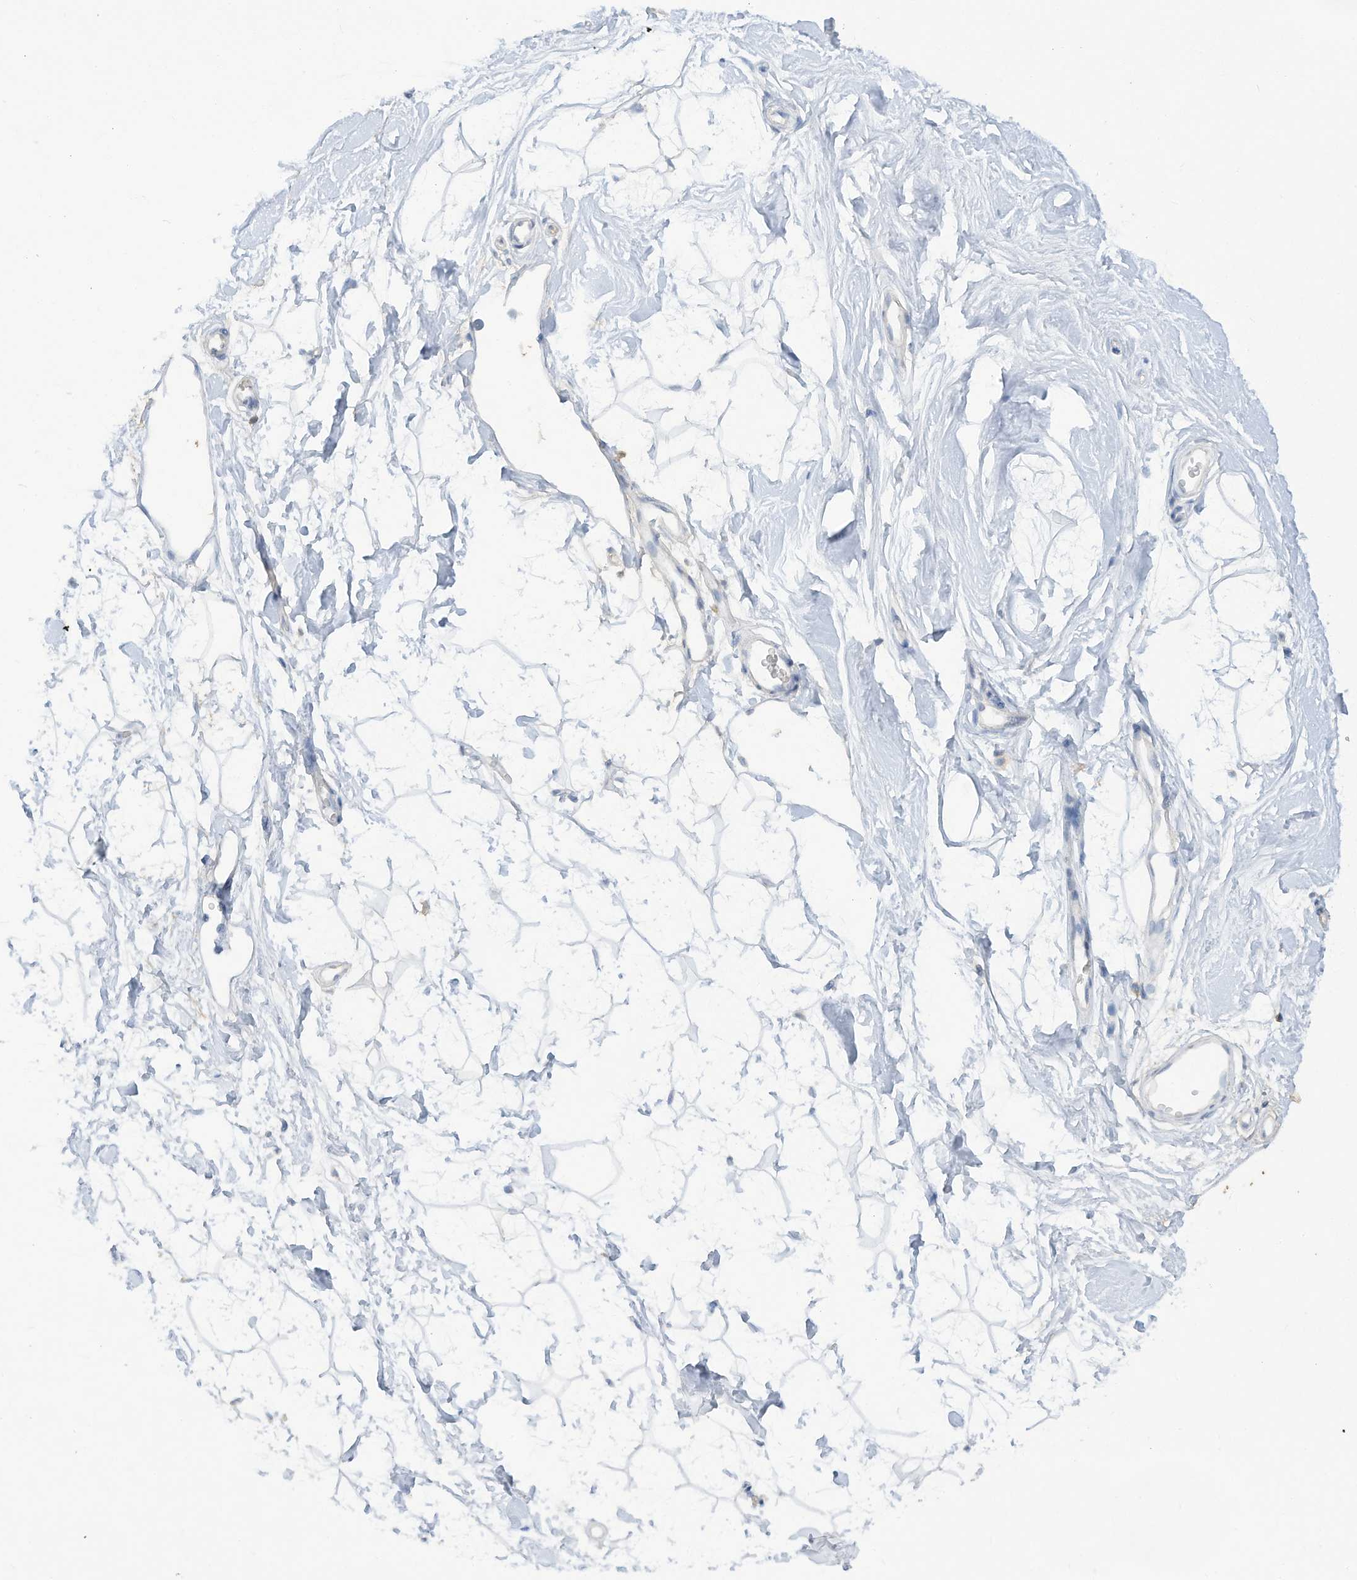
{"staining": {"intensity": "negative", "quantity": "none", "location": "none"}, "tissue": "breast", "cell_type": "Adipocytes", "image_type": "normal", "snomed": [{"axis": "morphology", "description": "Normal tissue, NOS"}, {"axis": "topography", "description": "Breast"}], "caption": "IHC histopathology image of unremarkable breast stained for a protein (brown), which exhibits no positivity in adipocytes.", "gene": "HAS3", "patient": {"sex": "female", "age": 26}}